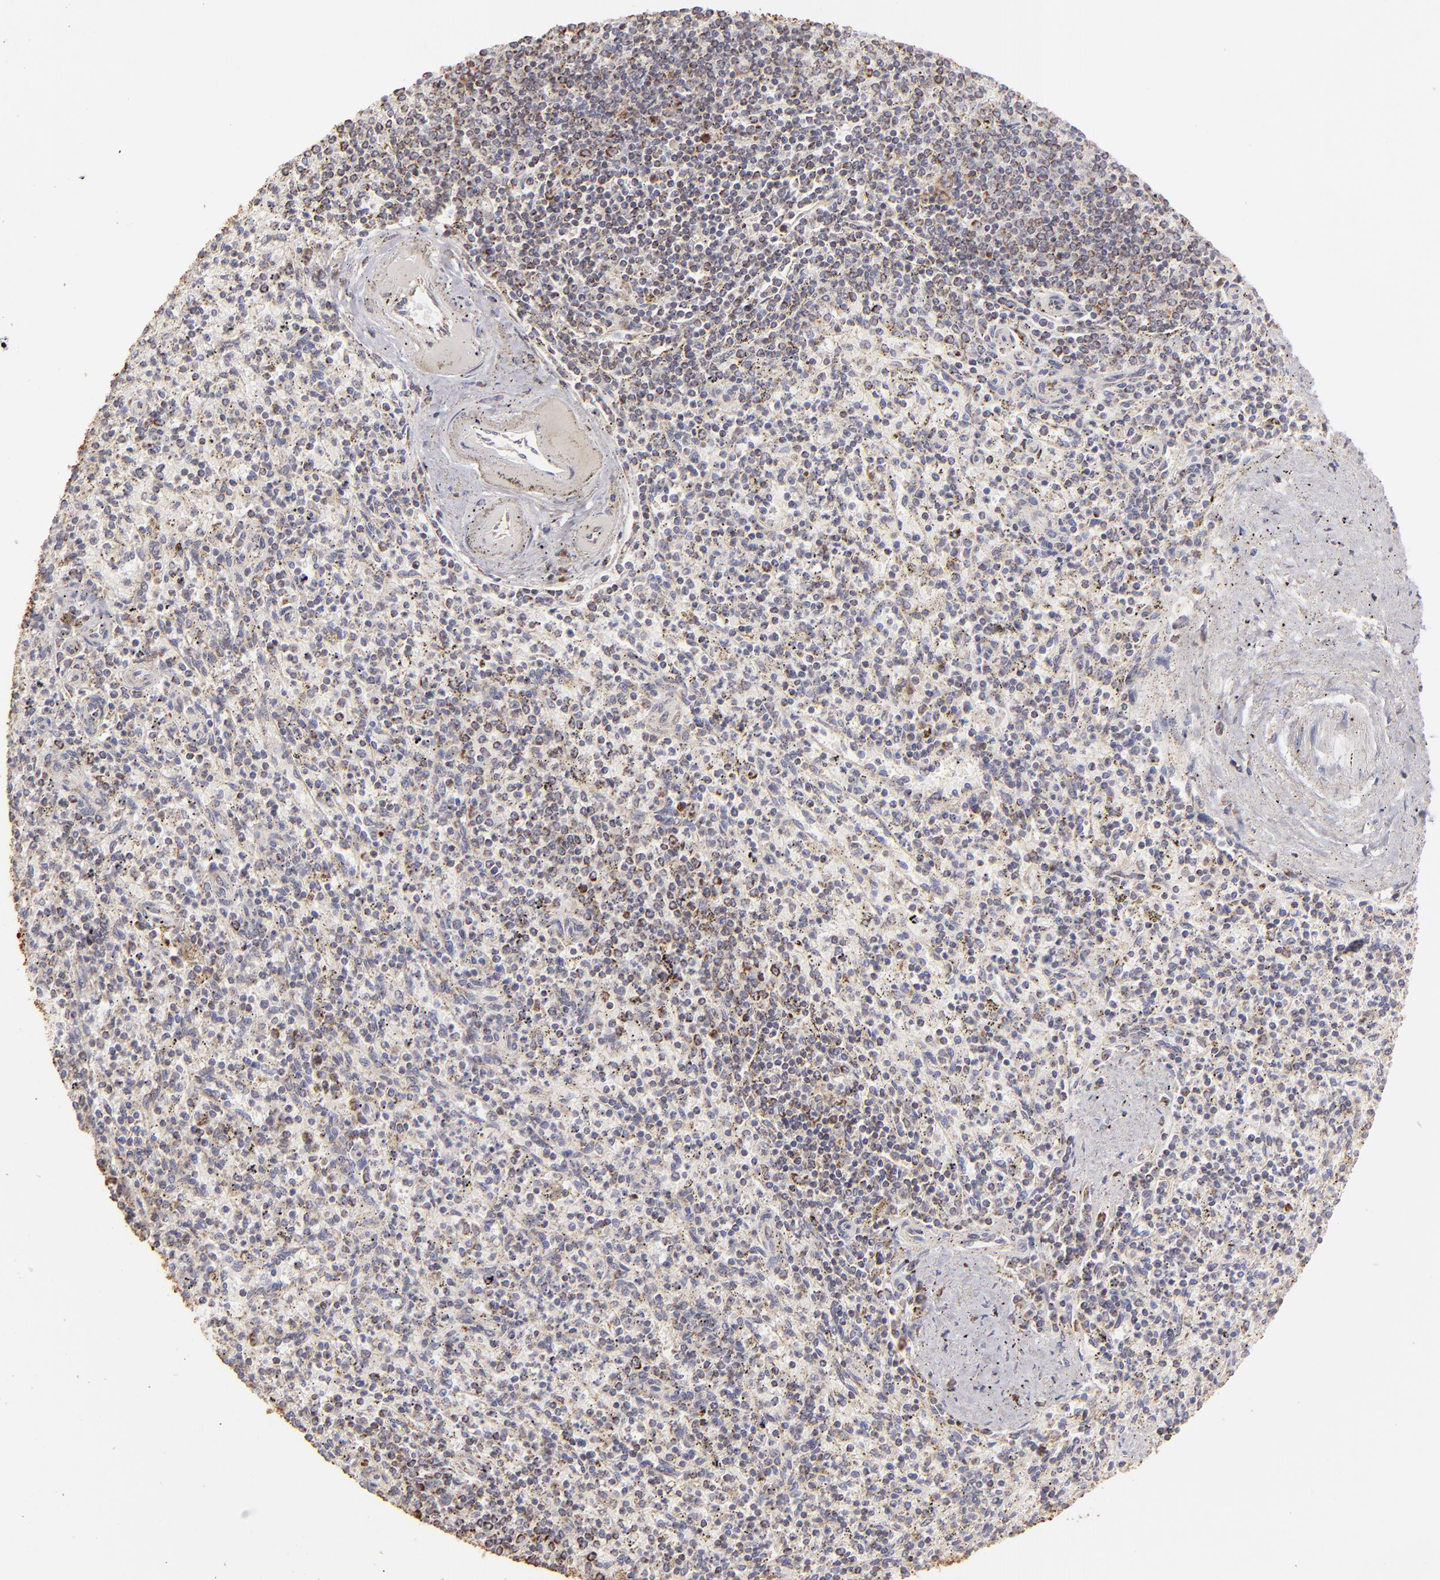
{"staining": {"intensity": "moderate", "quantity": "<25%", "location": "cytoplasmic/membranous"}, "tissue": "spleen", "cell_type": "Cells in red pulp", "image_type": "normal", "snomed": [{"axis": "morphology", "description": "Normal tissue, NOS"}, {"axis": "topography", "description": "Spleen"}], "caption": "Protein positivity by IHC exhibits moderate cytoplasmic/membranous expression in about <25% of cells in red pulp in benign spleen.", "gene": "CFB", "patient": {"sex": "male", "age": 72}}